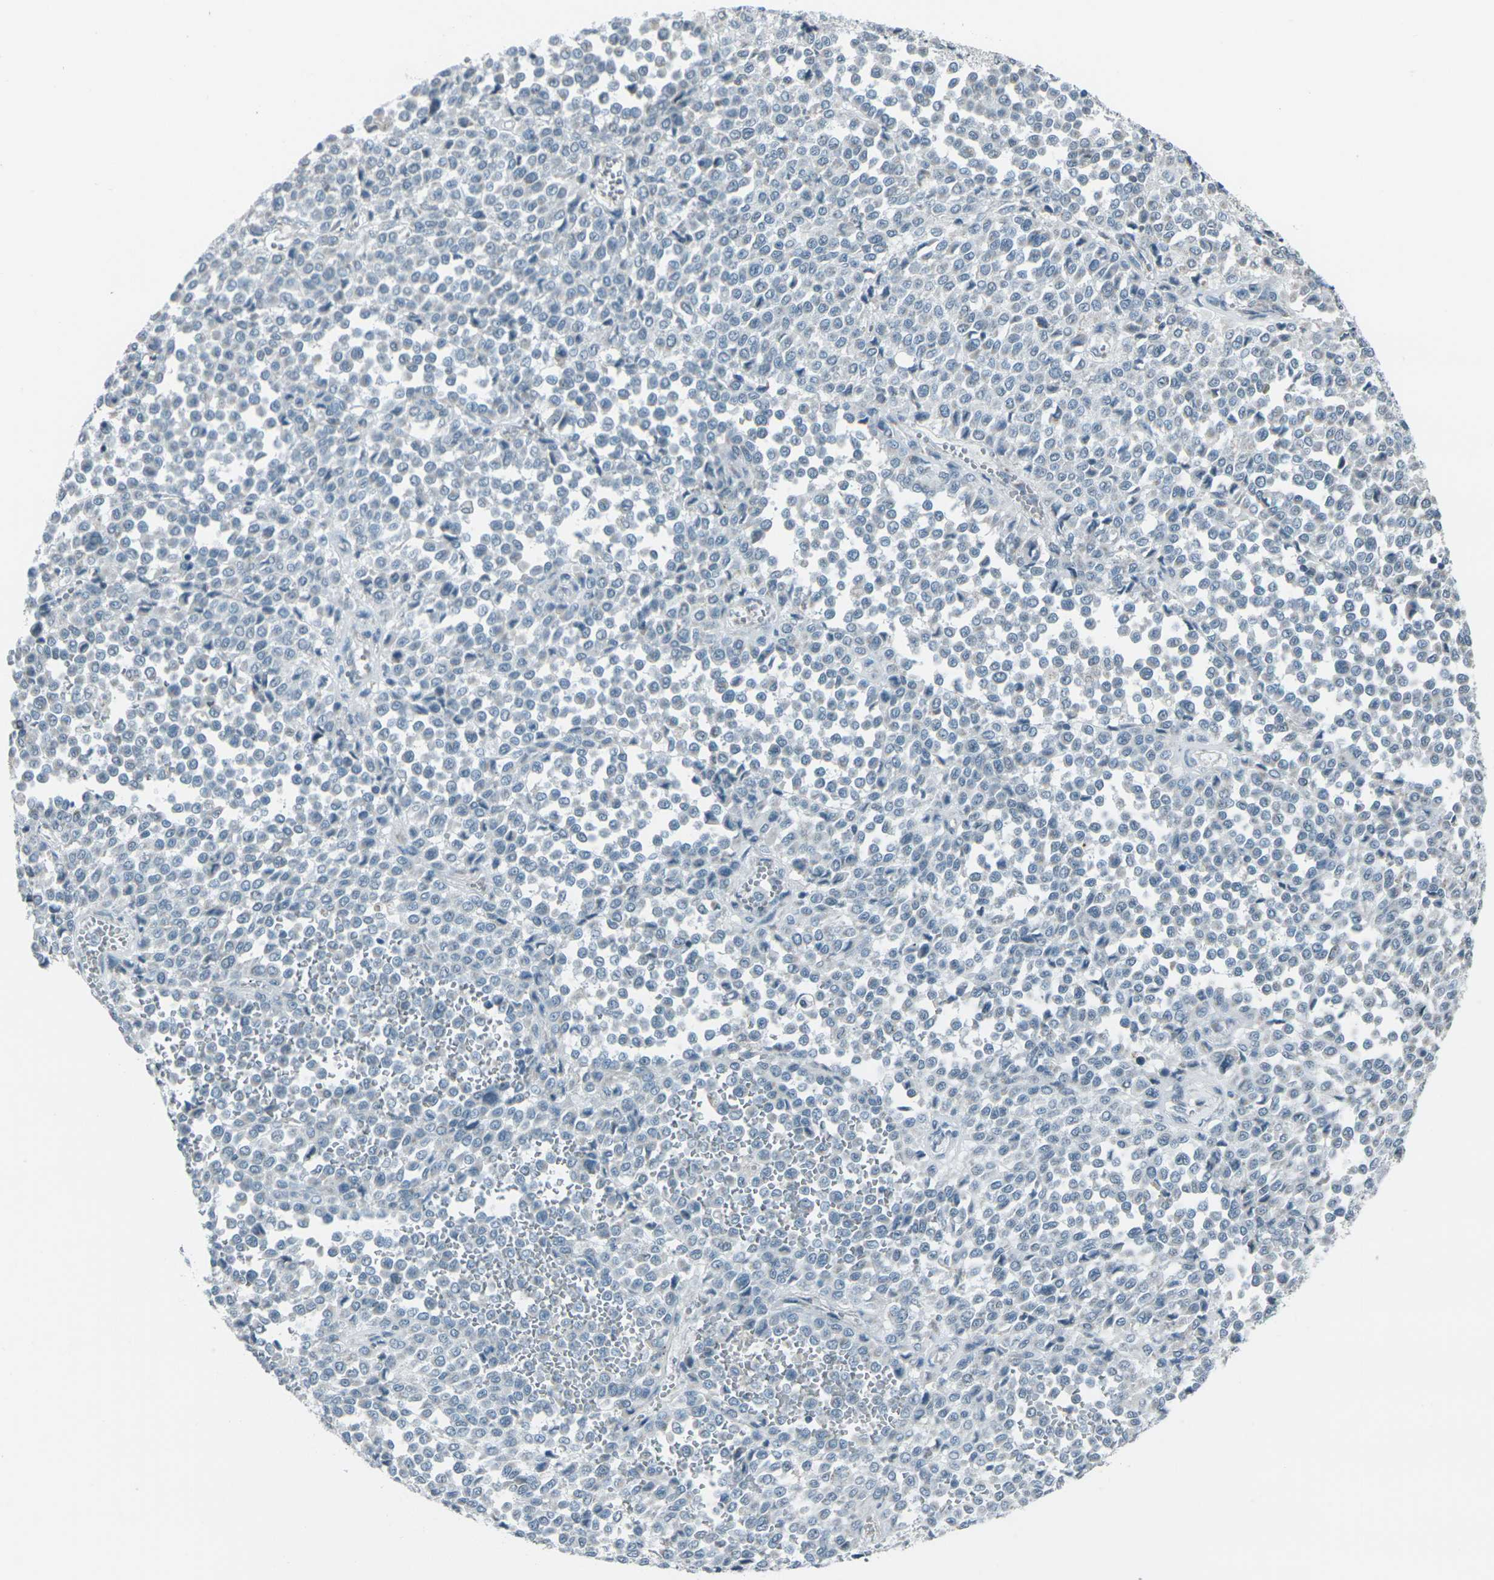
{"staining": {"intensity": "negative", "quantity": "none", "location": "none"}, "tissue": "melanoma", "cell_type": "Tumor cells", "image_type": "cancer", "snomed": [{"axis": "morphology", "description": "Malignant melanoma, Metastatic site"}, {"axis": "topography", "description": "Pancreas"}], "caption": "Immunohistochemical staining of human melanoma demonstrates no significant positivity in tumor cells.", "gene": "H2BC1", "patient": {"sex": "female", "age": 30}}